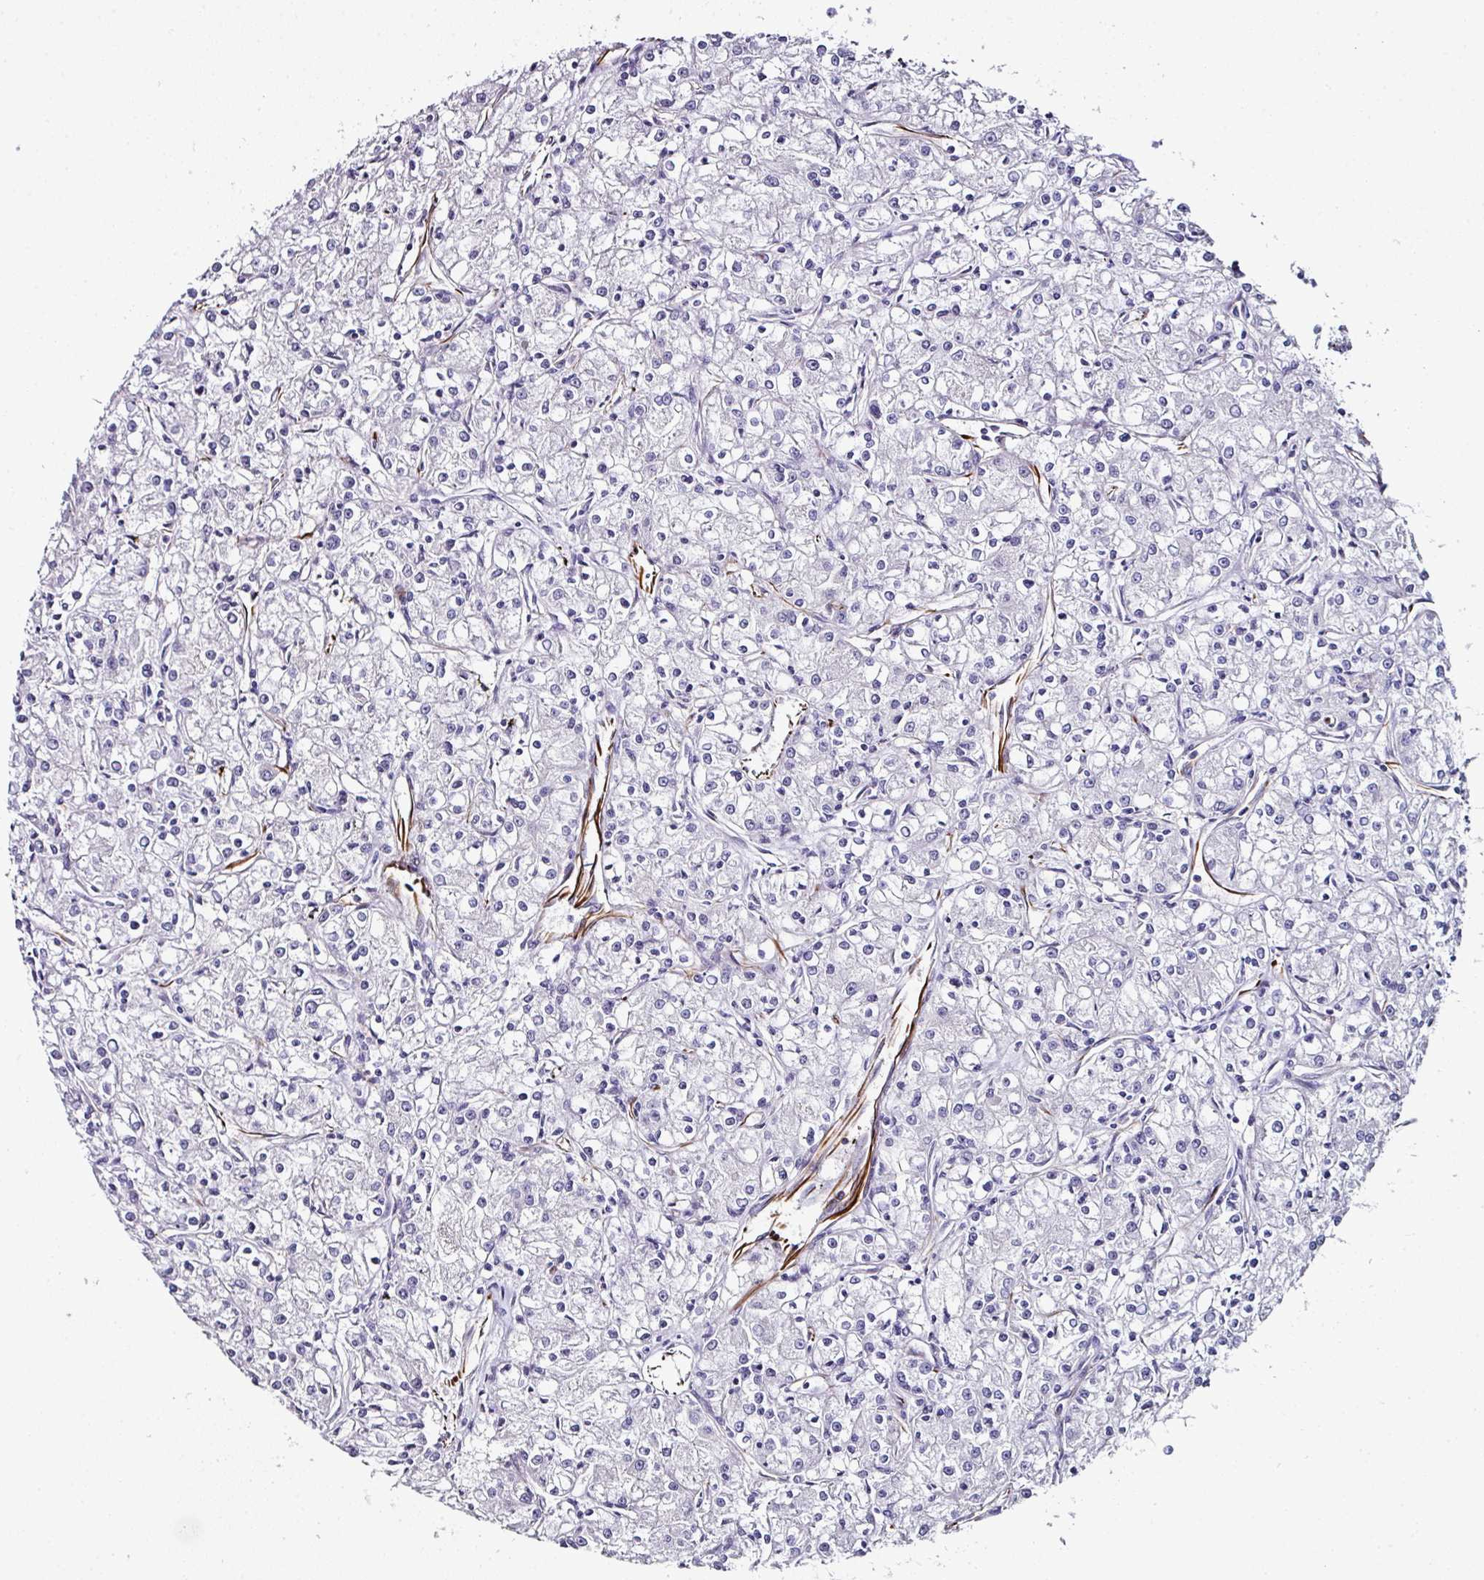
{"staining": {"intensity": "negative", "quantity": "none", "location": "none"}, "tissue": "renal cancer", "cell_type": "Tumor cells", "image_type": "cancer", "snomed": [{"axis": "morphology", "description": "Adenocarcinoma, NOS"}, {"axis": "topography", "description": "Kidney"}], "caption": "High magnification brightfield microscopy of renal adenocarcinoma stained with DAB (brown) and counterstained with hematoxylin (blue): tumor cells show no significant expression. (Stains: DAB (3,3'-diaminobenzidine) IHC with hematoxylin counter stain, Microscopy: brightfield microscopy at high magnification).", "gene": "TMPRSS9", "patient": {"sex": "female", "age": 59}}